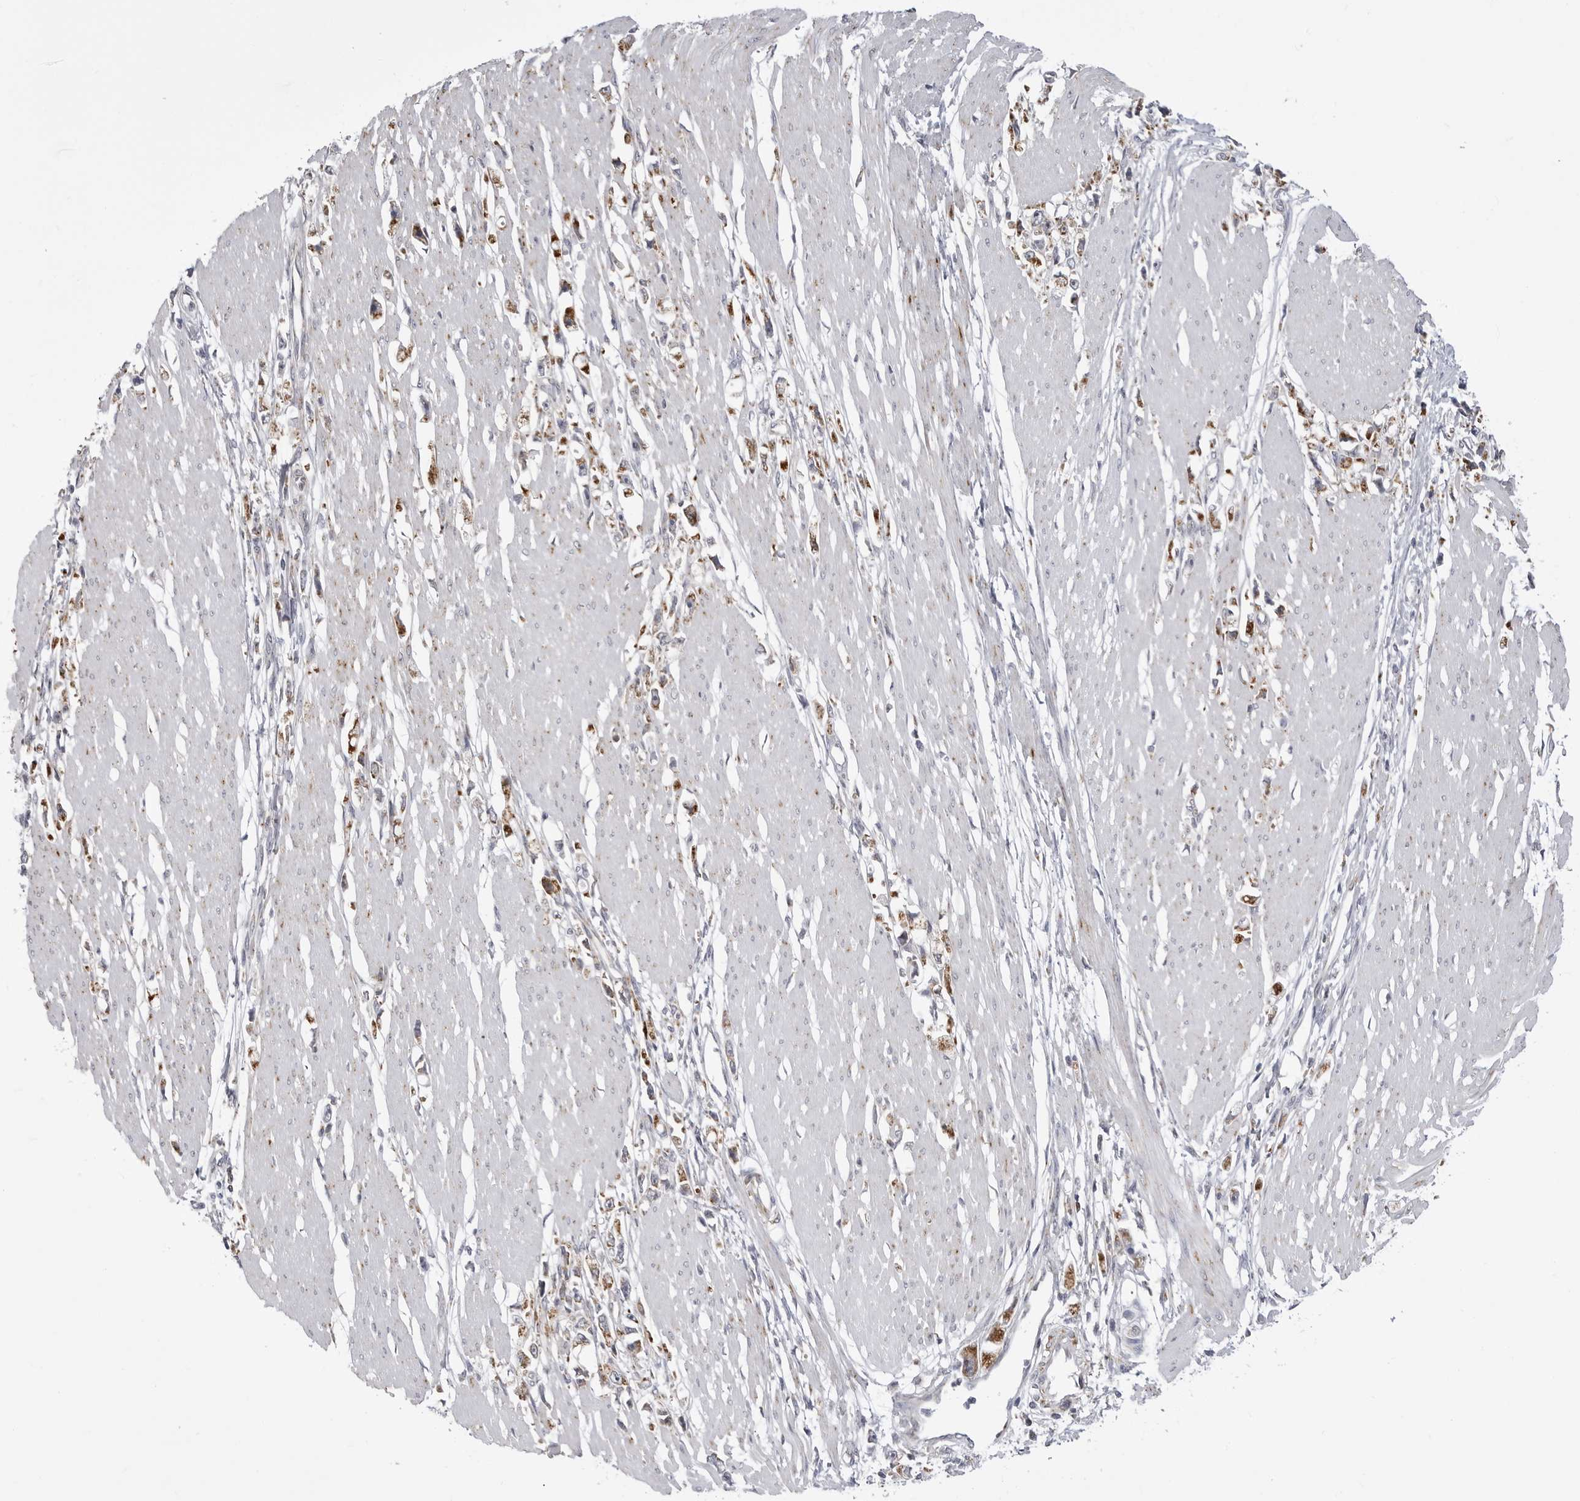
{"staining": {"intensity": "moderate", "quantity": ">75%", "location": "cytoplasmic/membranous"}, "tissue": "stomach cancer", "cell_type": "Tumor cells", "image_type": "cancer", "snomed": [{"axis": "morphology", "description": "Adenocarcinoma, NOS"}, {"axis": "topography", "description": "Stomach"}], "caption": "Immunohistochemistry (IHC) (DAB (3,3'-diaminobenzidine)) staining of stomach adenocarcinoma exhibits moderate cytoplasmic/membranous protein positivity in approximately >75% of tumor cells.", "gene": "FH", "patient": {"sex": "female", "age": 59}}